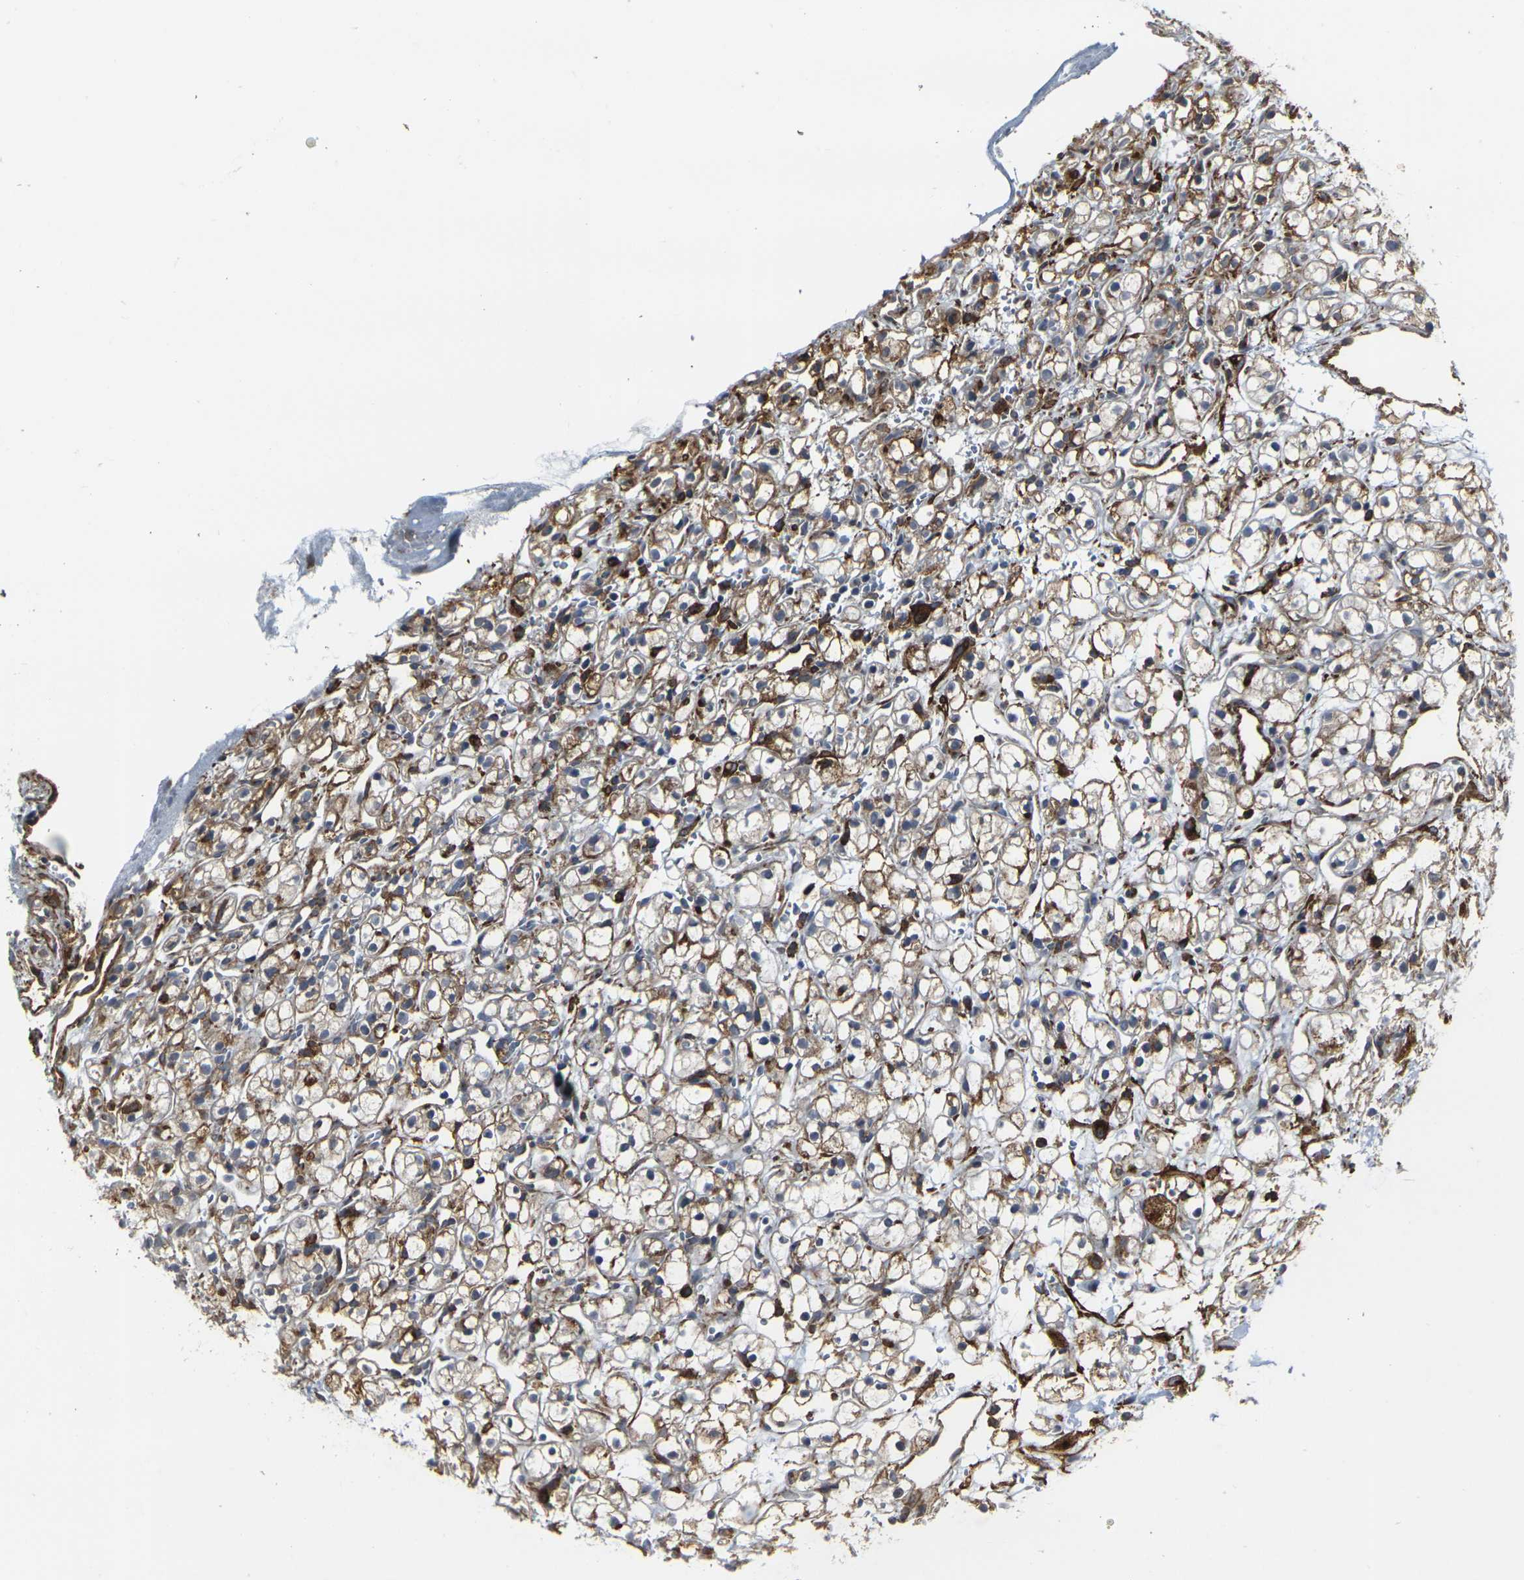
{"staining": {"intensity": "moderate", "quantity": "<25%", "location": "cytoplasmic/membranous"}, "tissue": "renal cancer", "cell_type": "Tumor cells", "image_type": "cancer", "snomed": [{"axis": "morphology", "description": "Adenocarcinoma, NOS"}, {"axis": "topography", "description": "Kidney"}], "caption": "Protein expression by immunohistochemistry displays moderate cytoplasmic/membranous expression in approximately <25% of tumor cells in renal cancer.", "gene": "MYOF", "patient": {"sex": "male", "age": 61}}